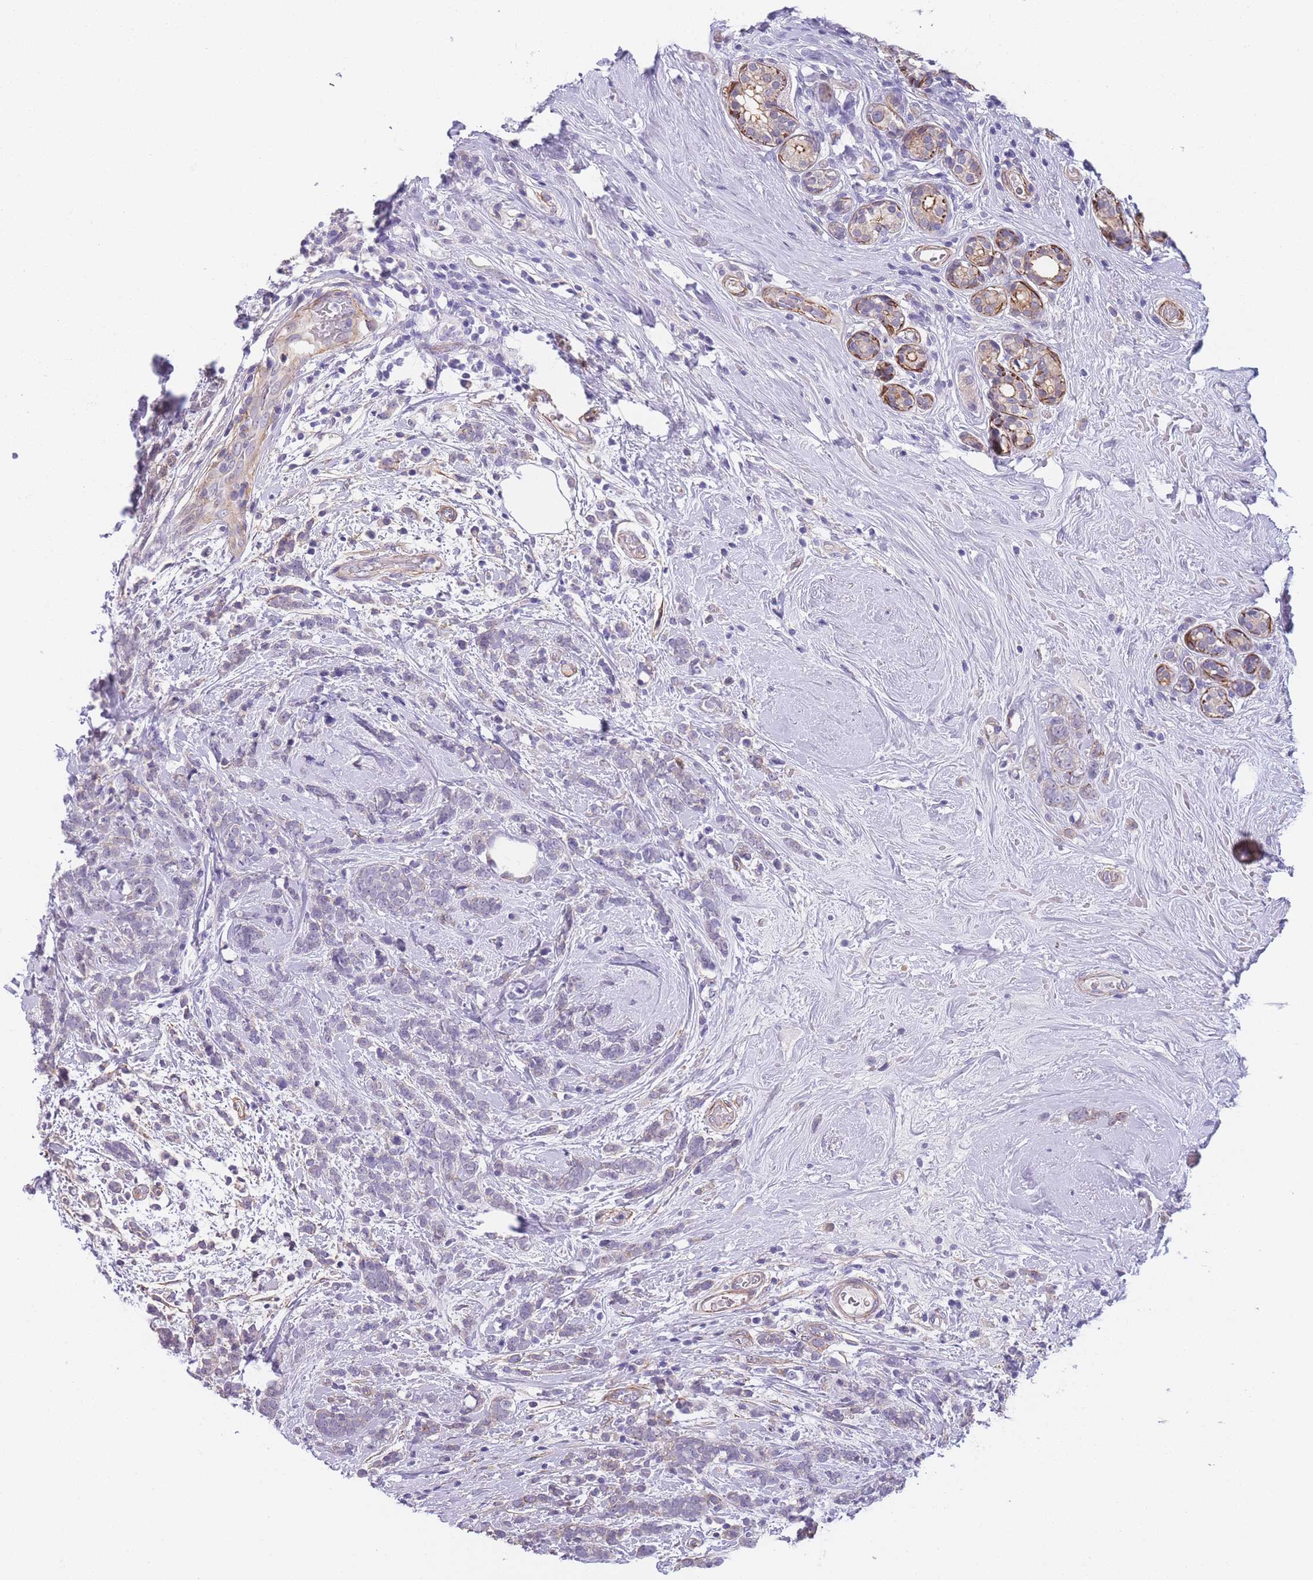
{"staining": {"intensity": "weak", "quantity": "<25%", "location": "cytoplasmic/membranous"}, "tissue": "breast cancer", "cell_type": "Tumor cells", "image_type": "cancer", "snomed": [{"axis": "morphology", "description": "Lobular carcinoma"}, {"axis": "topography", "description": "Breast"}], "caption": "A high-resolution photomicrograph shows immunohistochemistry staining of lobular carcinoma (breast), which exhibits no significant staining in tumor cells.", "gene": "FAM124A", "patient": {"sex": "female", "age": 58}}